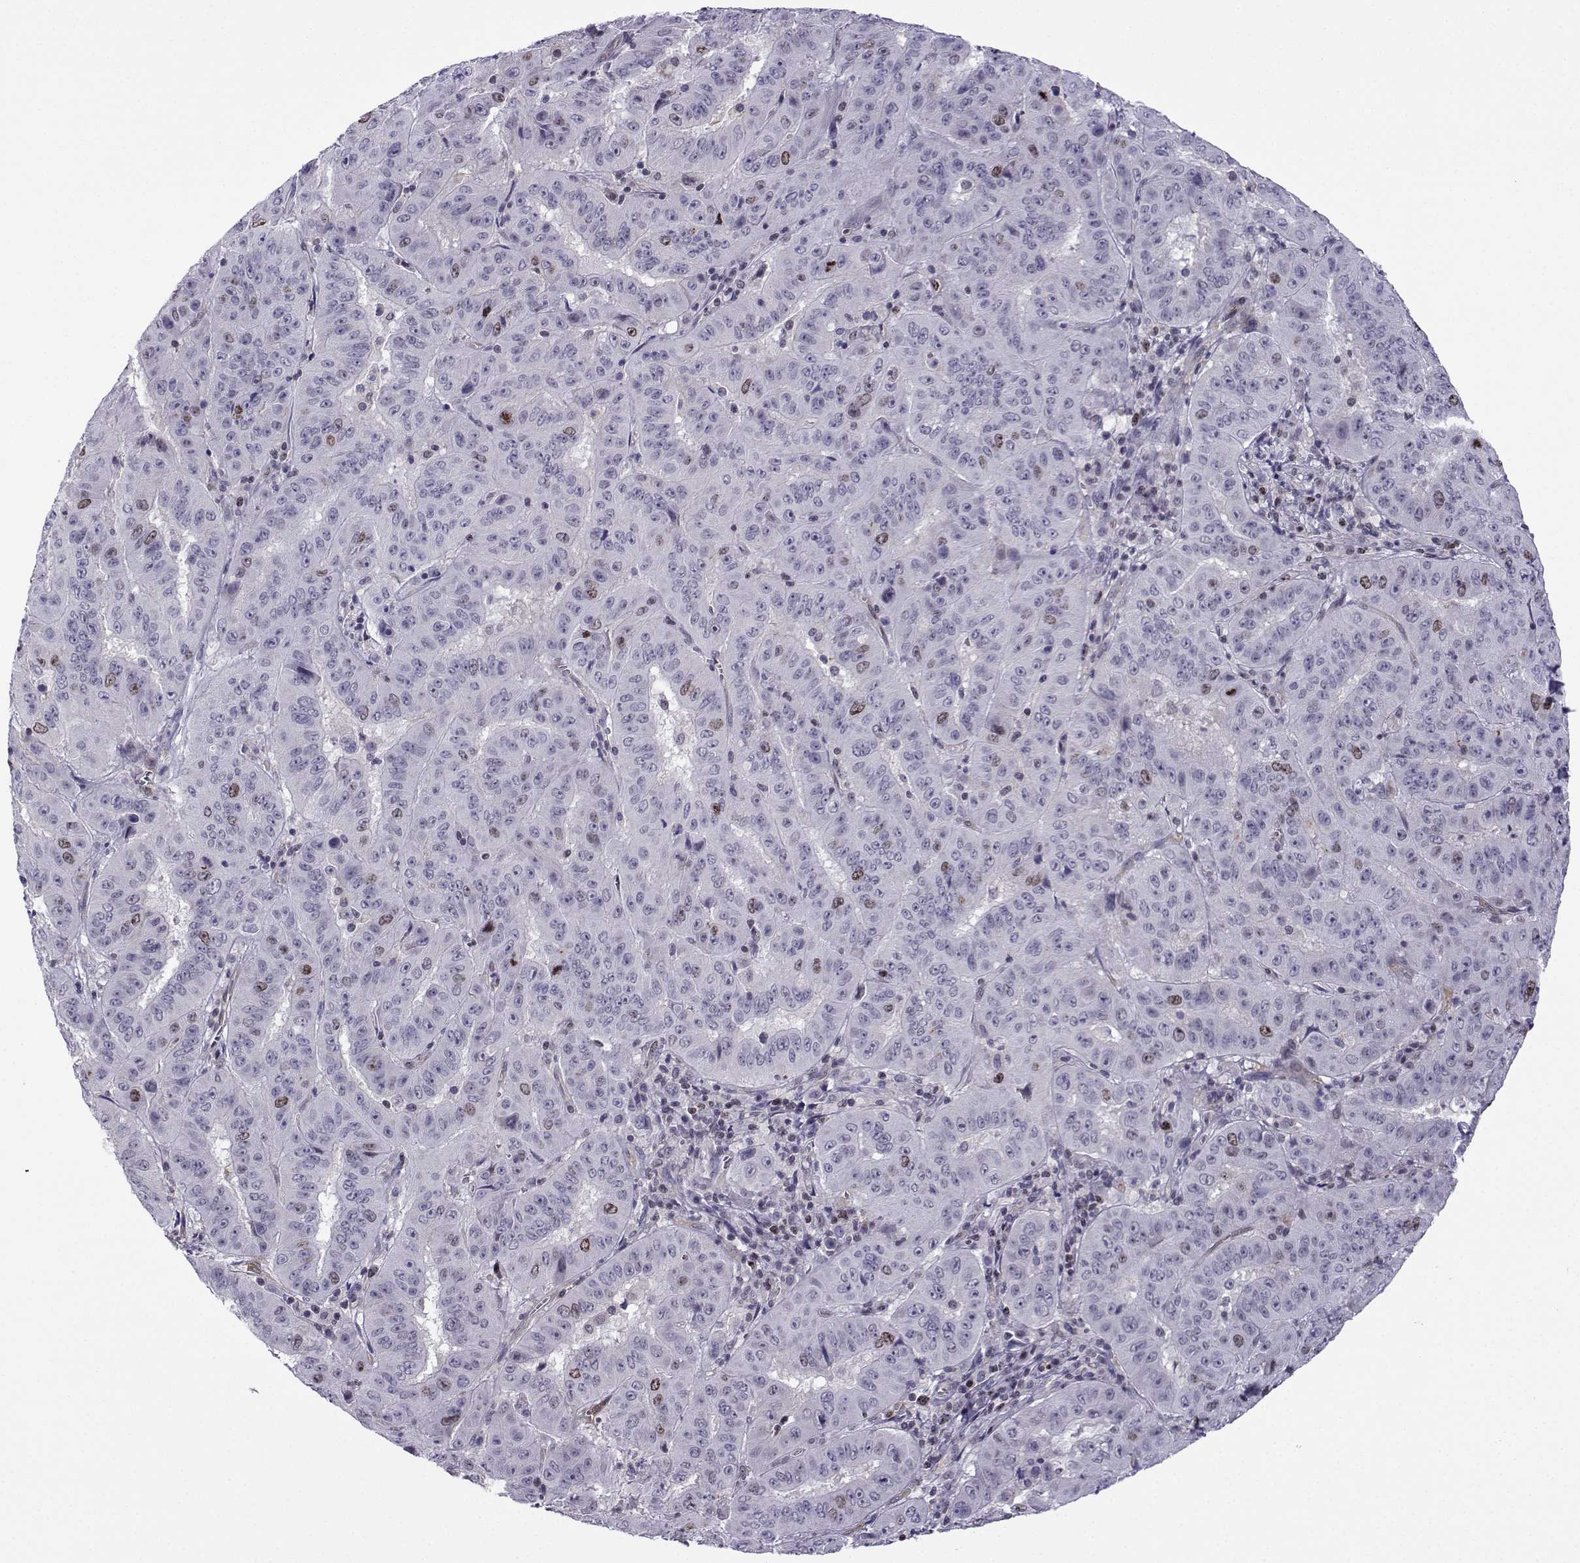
{"staining": {"intensity": "moderate", "quantity": "<25%", "location": "cytoplasmic/membranous,nuclear"}, "tissue": "pancreatic cancer", "cell_type": "Tumor cells", "image_type": "cancer", "snomed": [{"axis": "morphology", "description": "Adenocarcinoma, NOS"}, {"axis": "topography", "description": "Pancreas"}], "caption": "Protein expression by IHC shows moderate cytoplasmic/membranous and nuclear staining in about <25% of tumor cells in pancreatic adenocarcinoma.", "gene": "INCENP", "patient": {"sex": "male", "age": 63}}